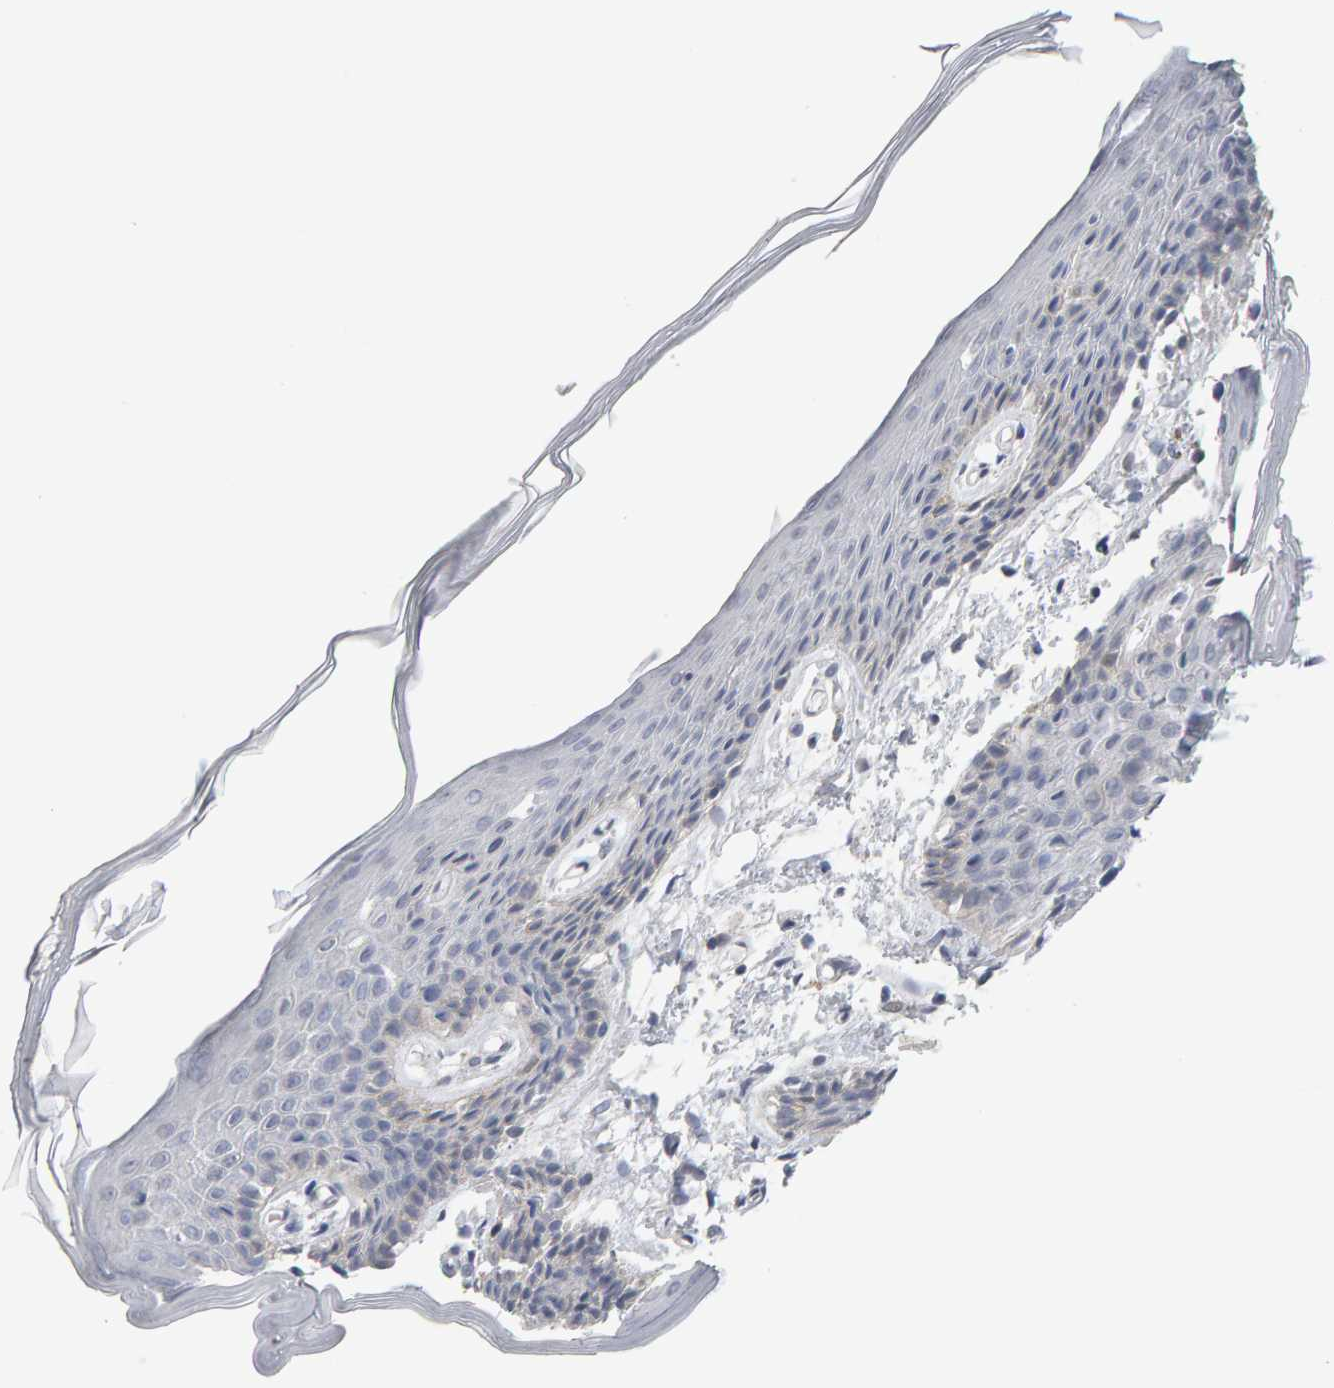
{"staining": {"intensity": "moderate", "quantity": "<25%", "location": "cytoplasmic/membranous"}, "tissue": "skin", "cell_type": "Epidermal cells", "image_type": "normal", "snomed": [{"axis": "morphology", "description": "Normal tissue, NOS"}, {"axis": "topography", "description": "Vulva"}], "caption": "Protein expression analysis of unremarkable human skin reveals moderate cytoplasmic/membranous expression in about <25% of epidermal cells. (DAB IHC with brightfield microscopy, high magnification).", "gene": "HNF4A", "patient": {"sex": "female", "age": 54}}